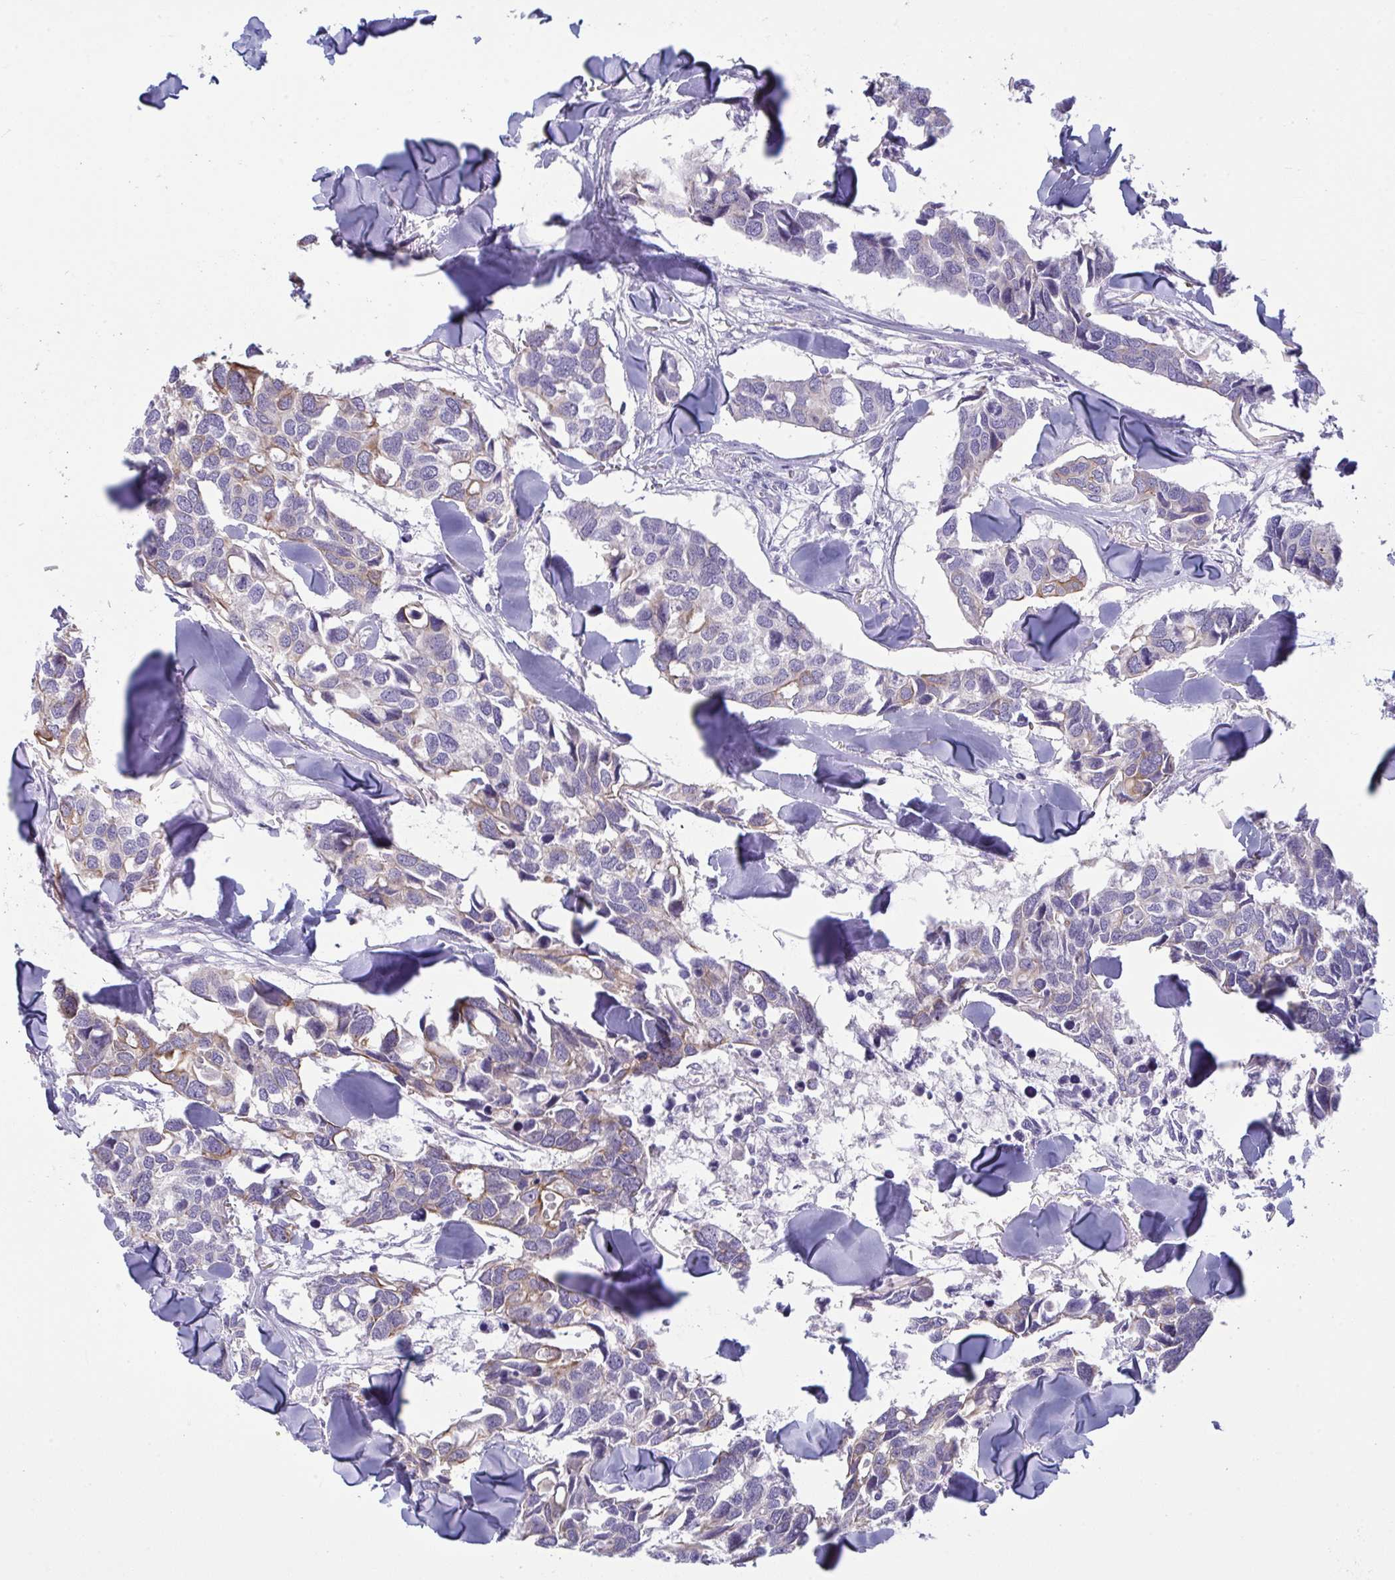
{"staining": {"intensity": "weak", "quantity": "<25%", "location": "cytoplasmic/membranous"}, "tissue": "breast cancer", "cell_type": "Tumor cells", "image_type": "cancer", "snomed": [{"axis": "morphology", "description": "Duct carcinoma"}, {"axis": "topography", "description": "Breast"}], "caption": "An immunohistochemistry (IHC) histopathology image of breast cancer (infiltrating ductal carcinoma) is shown. There is no staining in tumor cells of breast cancer (infiltrating ductal carcinoma).", "gene": "TENT5D", "patient": {"sex": "female", "age": 83}}